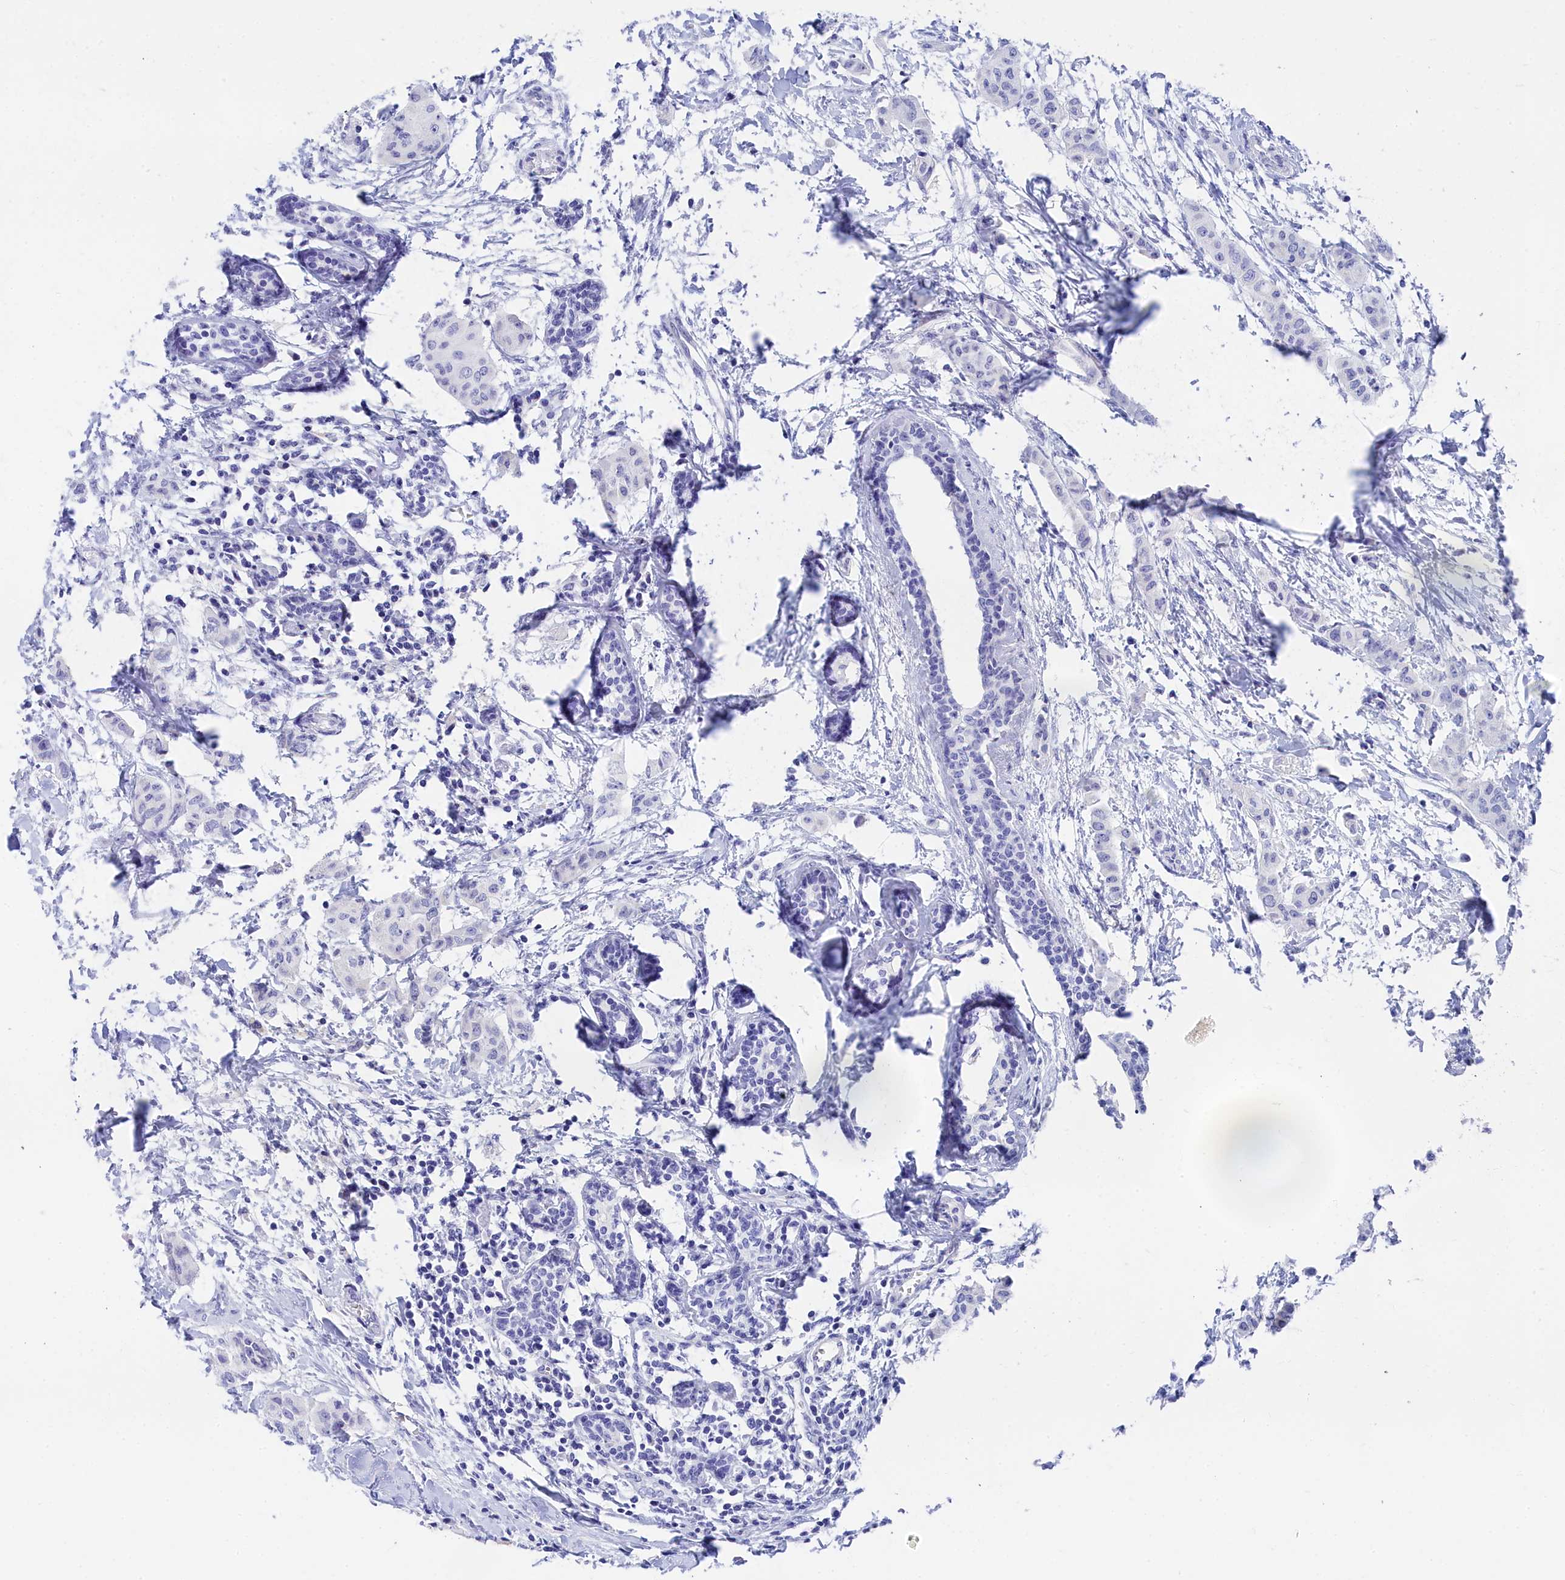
{"staining": {"intensity": "negative", "quantity": "none", "location": "none"}, "tissue": "breast cancer", "cell_type": "Tumor cells", "image_type": "cancer", "snomed": [{"axis": "morphology", "description": "Duct carcinoma"}, {"axis": "topography", "description": "Breast"}], "caption": "Infiltrating ductal carcinoma (breast) was stained to show a protein in brown. There is no significant positivity in tumor cells.", "gene": "TRIM10", "patient": {"sex": "female", "age": 40}}